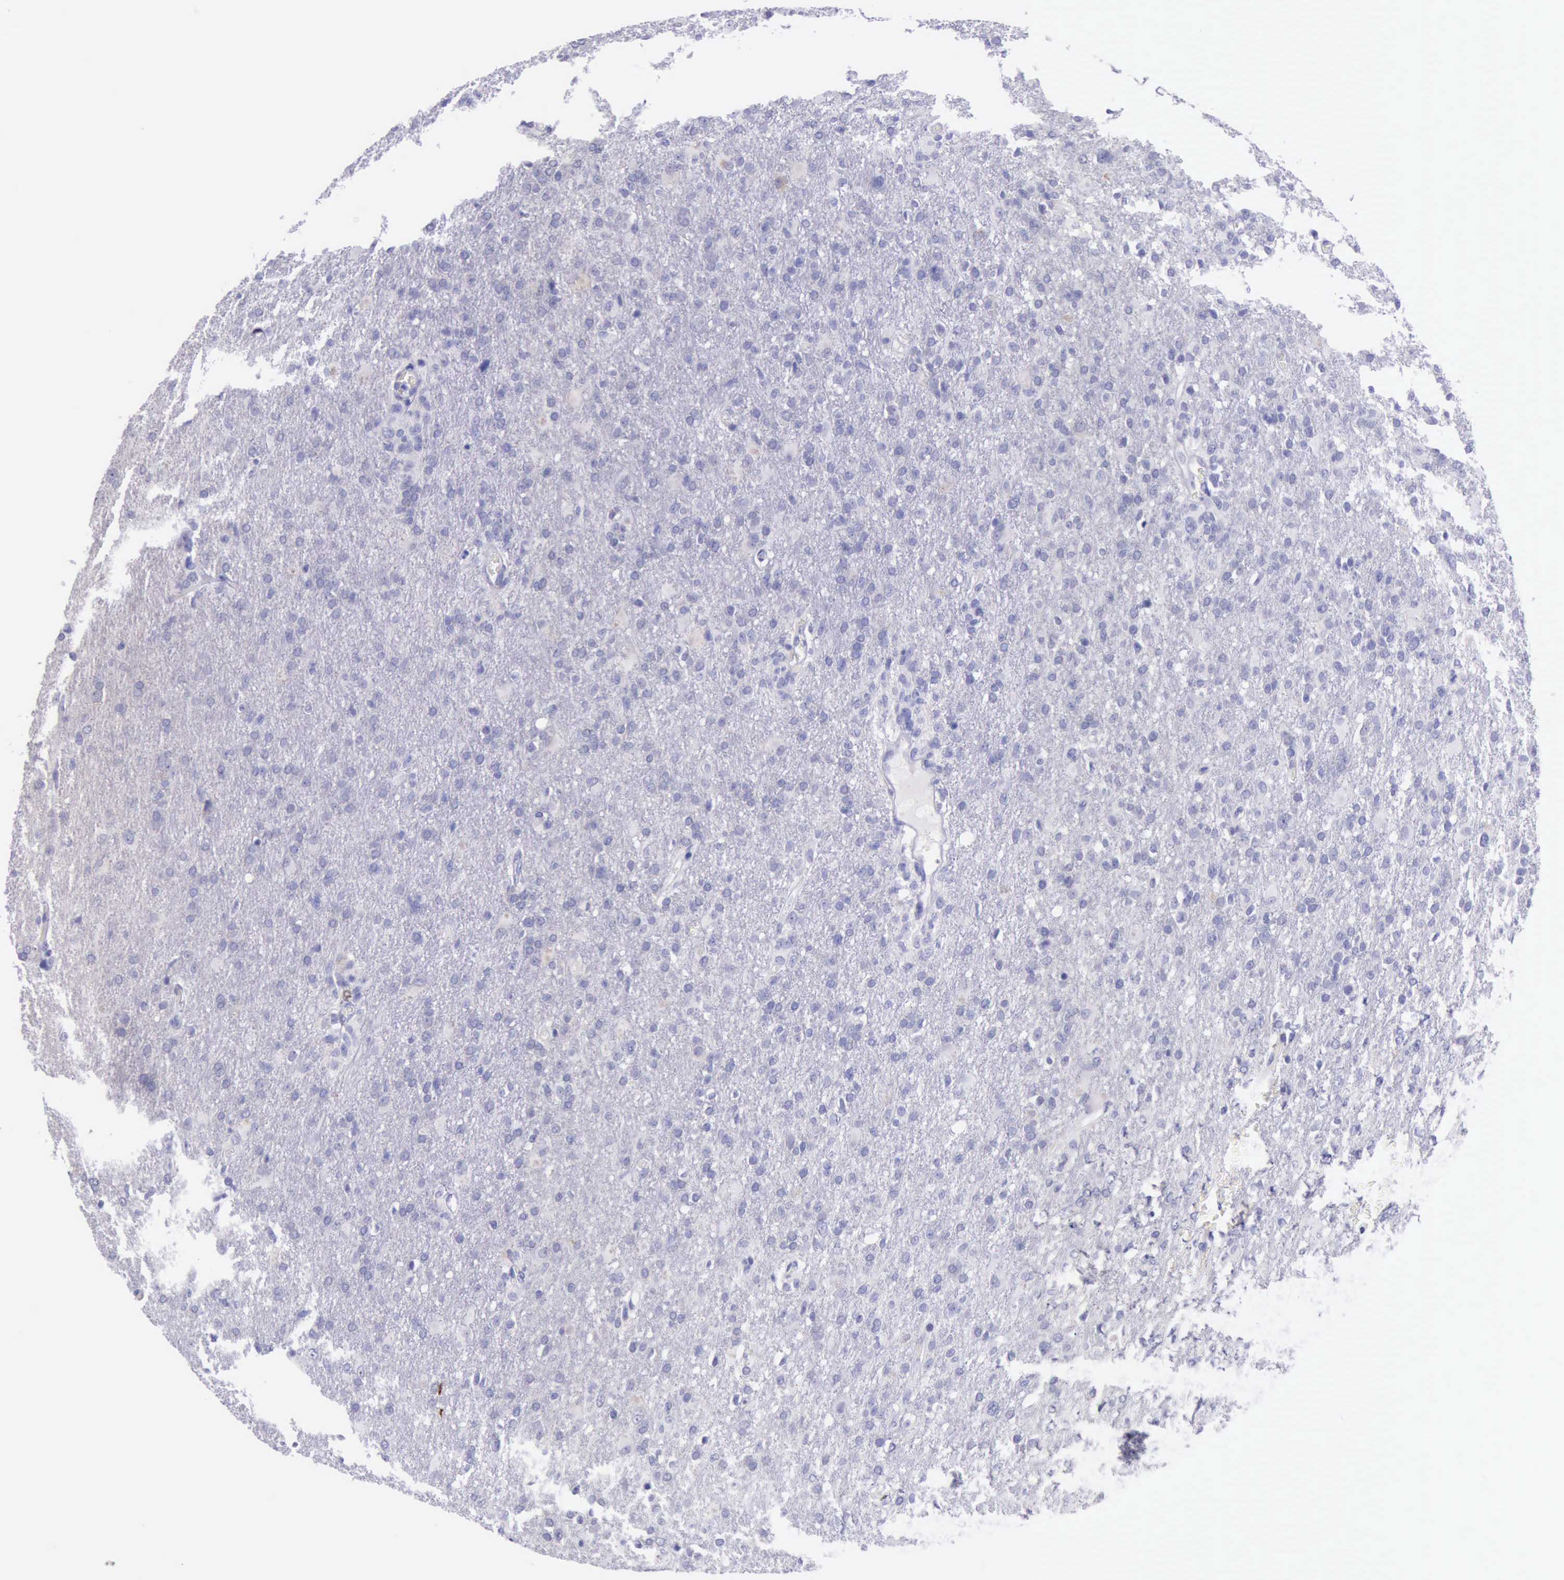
{"staining": {"intensity": "negative", "quantity": "none", "location": "none"}, "tissue": "glioma", "cell_type": "Tumor cells", "image_type": "cancer", "snomed": [{"axis": "morphology", "description": "Glioma, malignant, High grade"}, {"axis": "topography", "description": "Brain"}], "caption": "Tumor cells show no significant positivity in glioma. (Immunohistochemistry (ihc), brightfield microscopy, high magnification).", "gene": "LRFN5", "patient": {"sex": "male", "age": 68}}